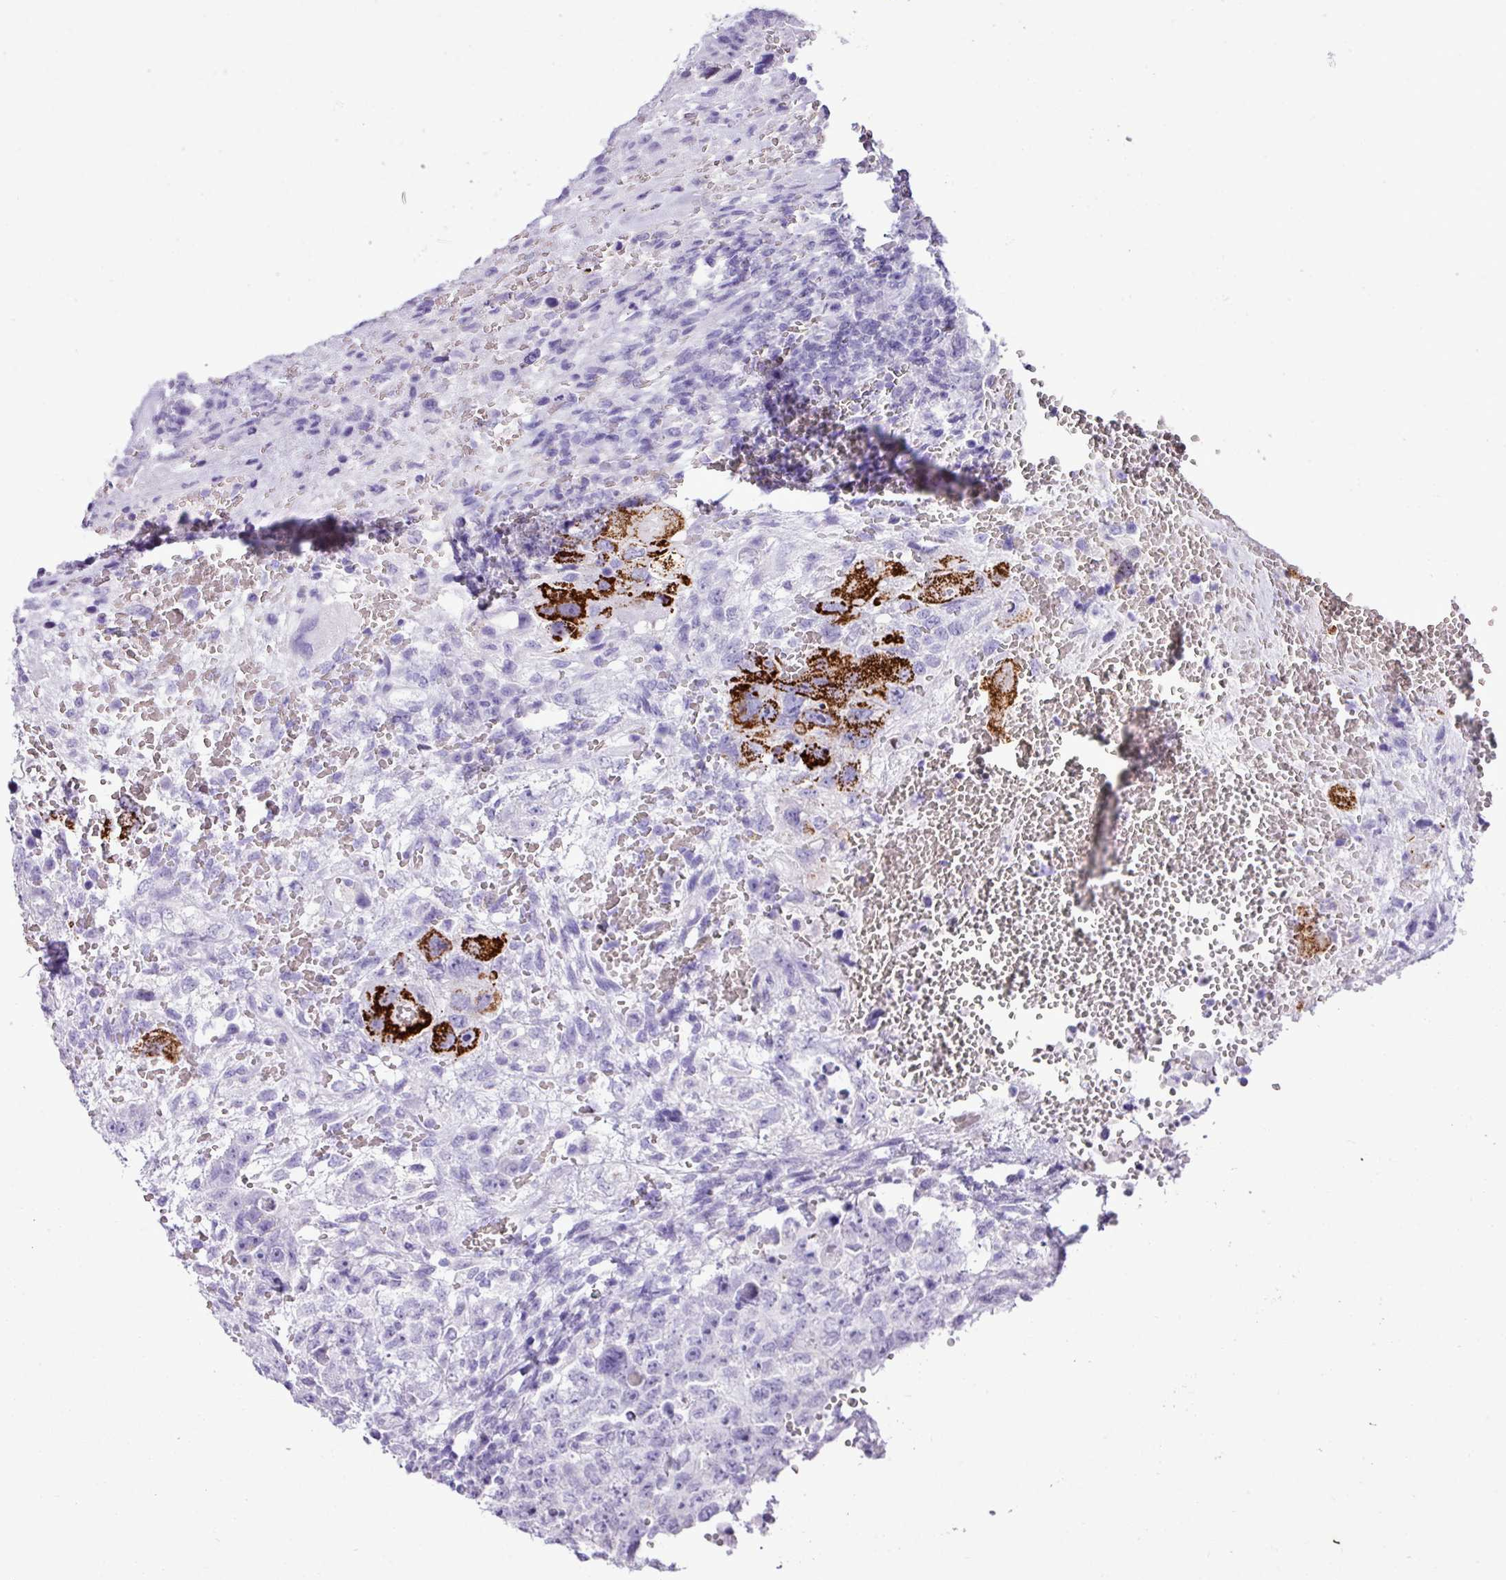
{"staining": {"intensity": "strong", "quantity": "<25%", "location": "cytoplasmic/membranous"}, "tissue": "testis cancer", "cell_type": "Tumor cells", "image_type": "cancer", "snomed": [{"axis": "morphology", "description": "Carcinoma, Embryonal, NOS"}, {"axis": "topography", "description": "Testis"}], "caption": "Immunohistochemical staining of testis embryonal carcinoma exhibits medium levels of strong cytoplasmic/membranous protein positivity in approximately <25% of tumor cells. Using DAB (3,3'-diaminobenzidine) (brown) and hematoxylin (blue) stains, captured at high magnification using brightfield microscopy.", "gene": "ZSCAN5A", "patient": {"sex": "male", "age": 26}}